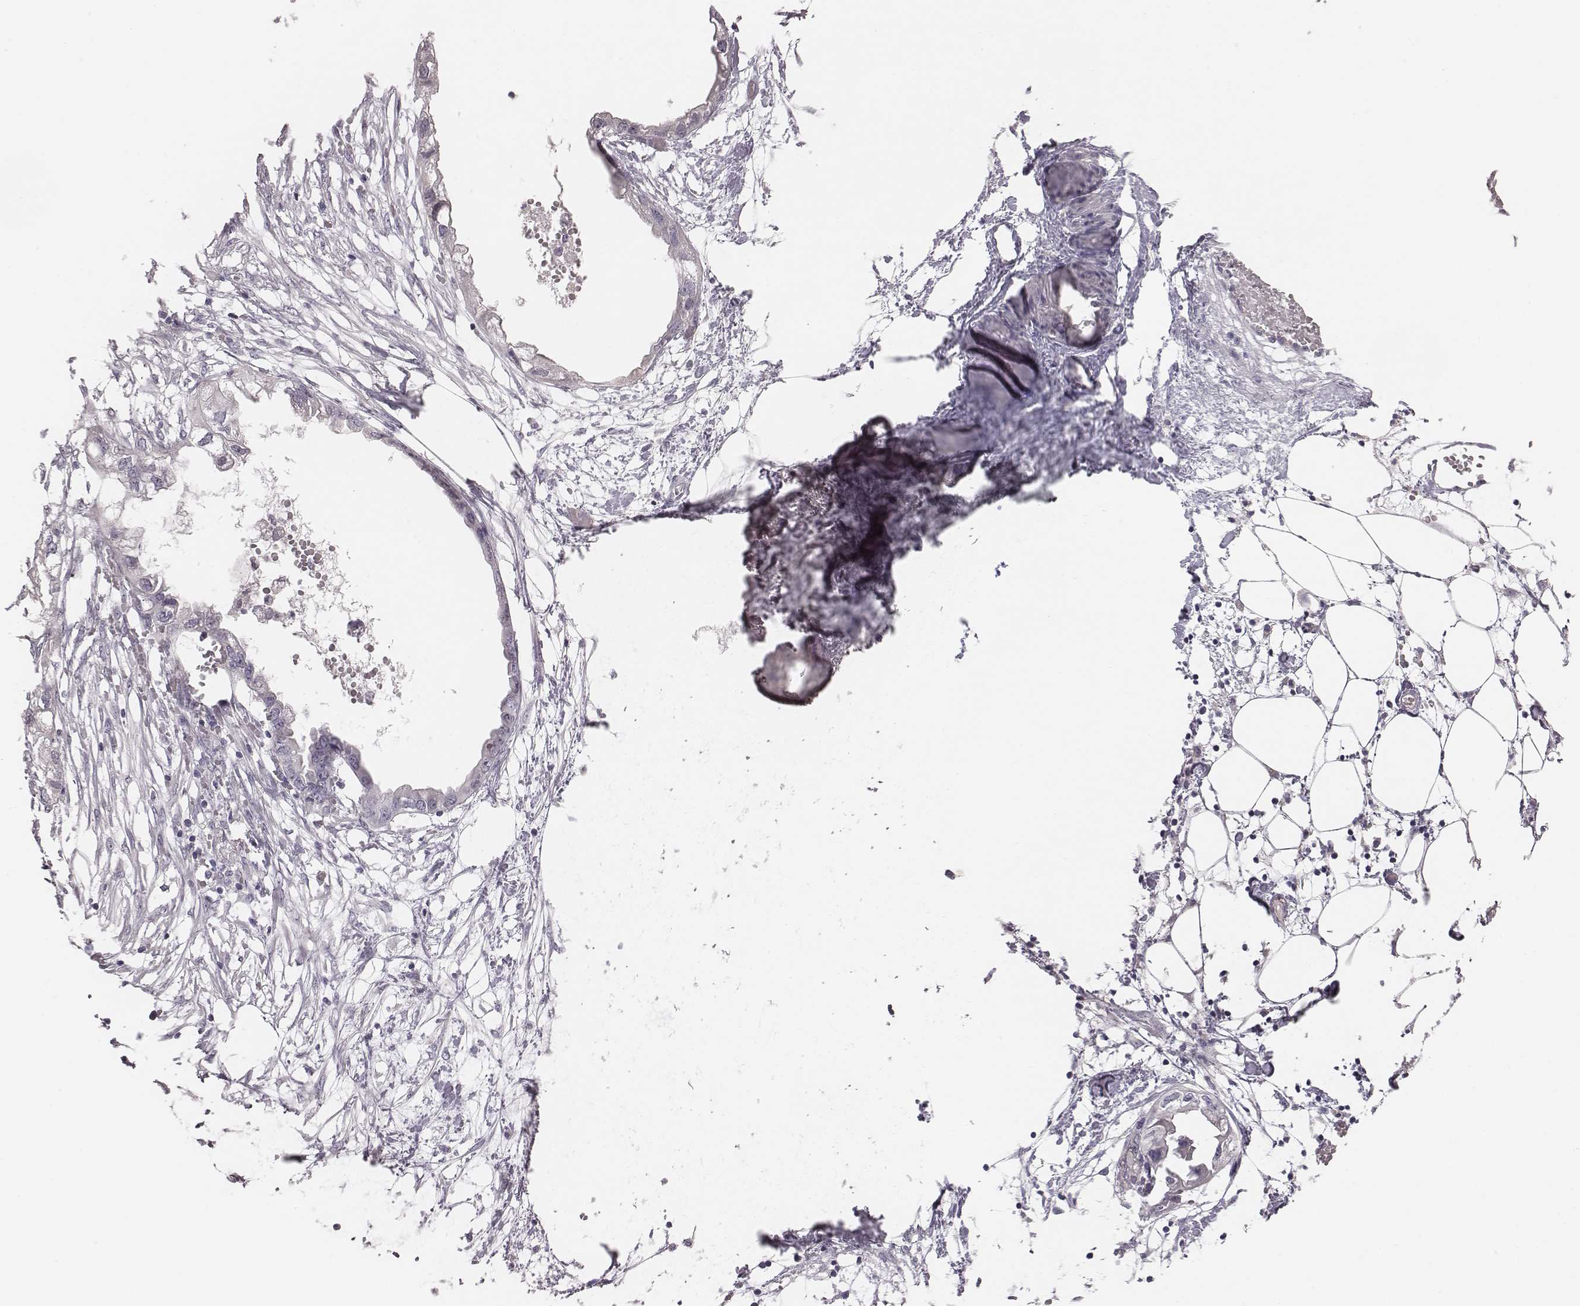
{"staining": {"intensity": "negative", "quantity": "none", "location": "none"}, "tissue": "endometrial cancer", "cell_type": "Tumor cells", "image_type": "cancer", "snomed": [{"axis": "morphology", "description": "Adenocarcinoma, NOS"}, {"axis": "morphology", "description": "Adenocarcinoma, metastatic, NOS"}, {"axis": "topography", "description": "Adipose tissue"}, {"axis": "topography", "description": "Endometrium"}], "caption": "Adenocarcinoma (endometrial) stained for a protein using IHC displays no expression tumor cells.", "gene": "CACNG4", "patient": {"sex": "female", "age": 67}}